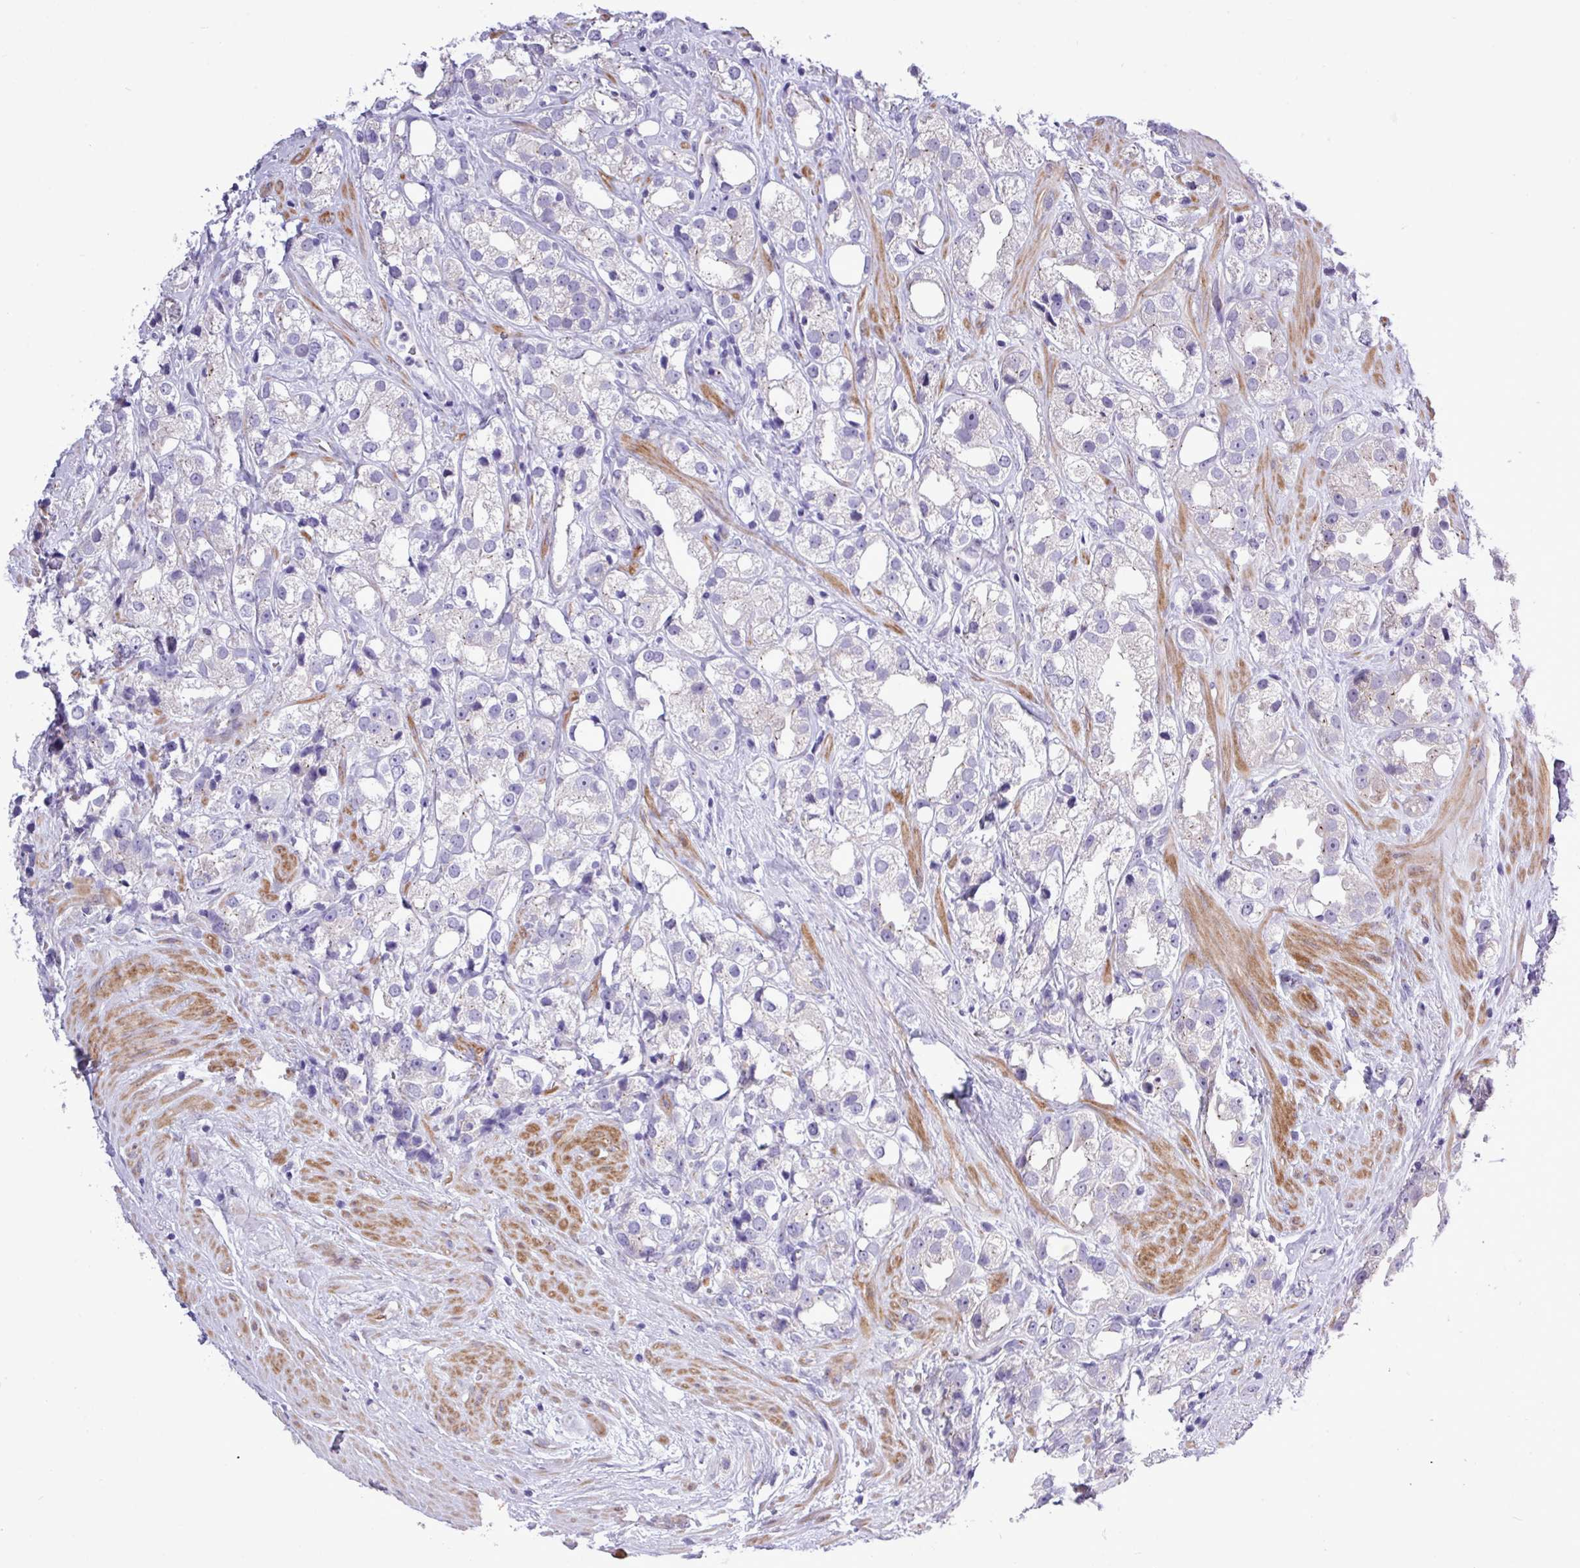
{"staining": {"intensity": "negative", "quantity": "none", "location": "none"}, "tissue": "prostate cancer", "cell_type": "Tumor cells", "image_type": "cancer", "snomed": [{"axis": "morphology", "description": "Adenocarcinoma, NOS"}, {"axis": "topography", "description": "Prostate"}], "caption": "This photomicrograph is of prostate adenocarcinoma stained with immunohistochemistry (IHC) to label a protein in brown with the nuclei are counter-stained blue. There is no expression in tumor cells.", "gene": "SPINK8", "patient": {"sex": "male", "age": 79}}